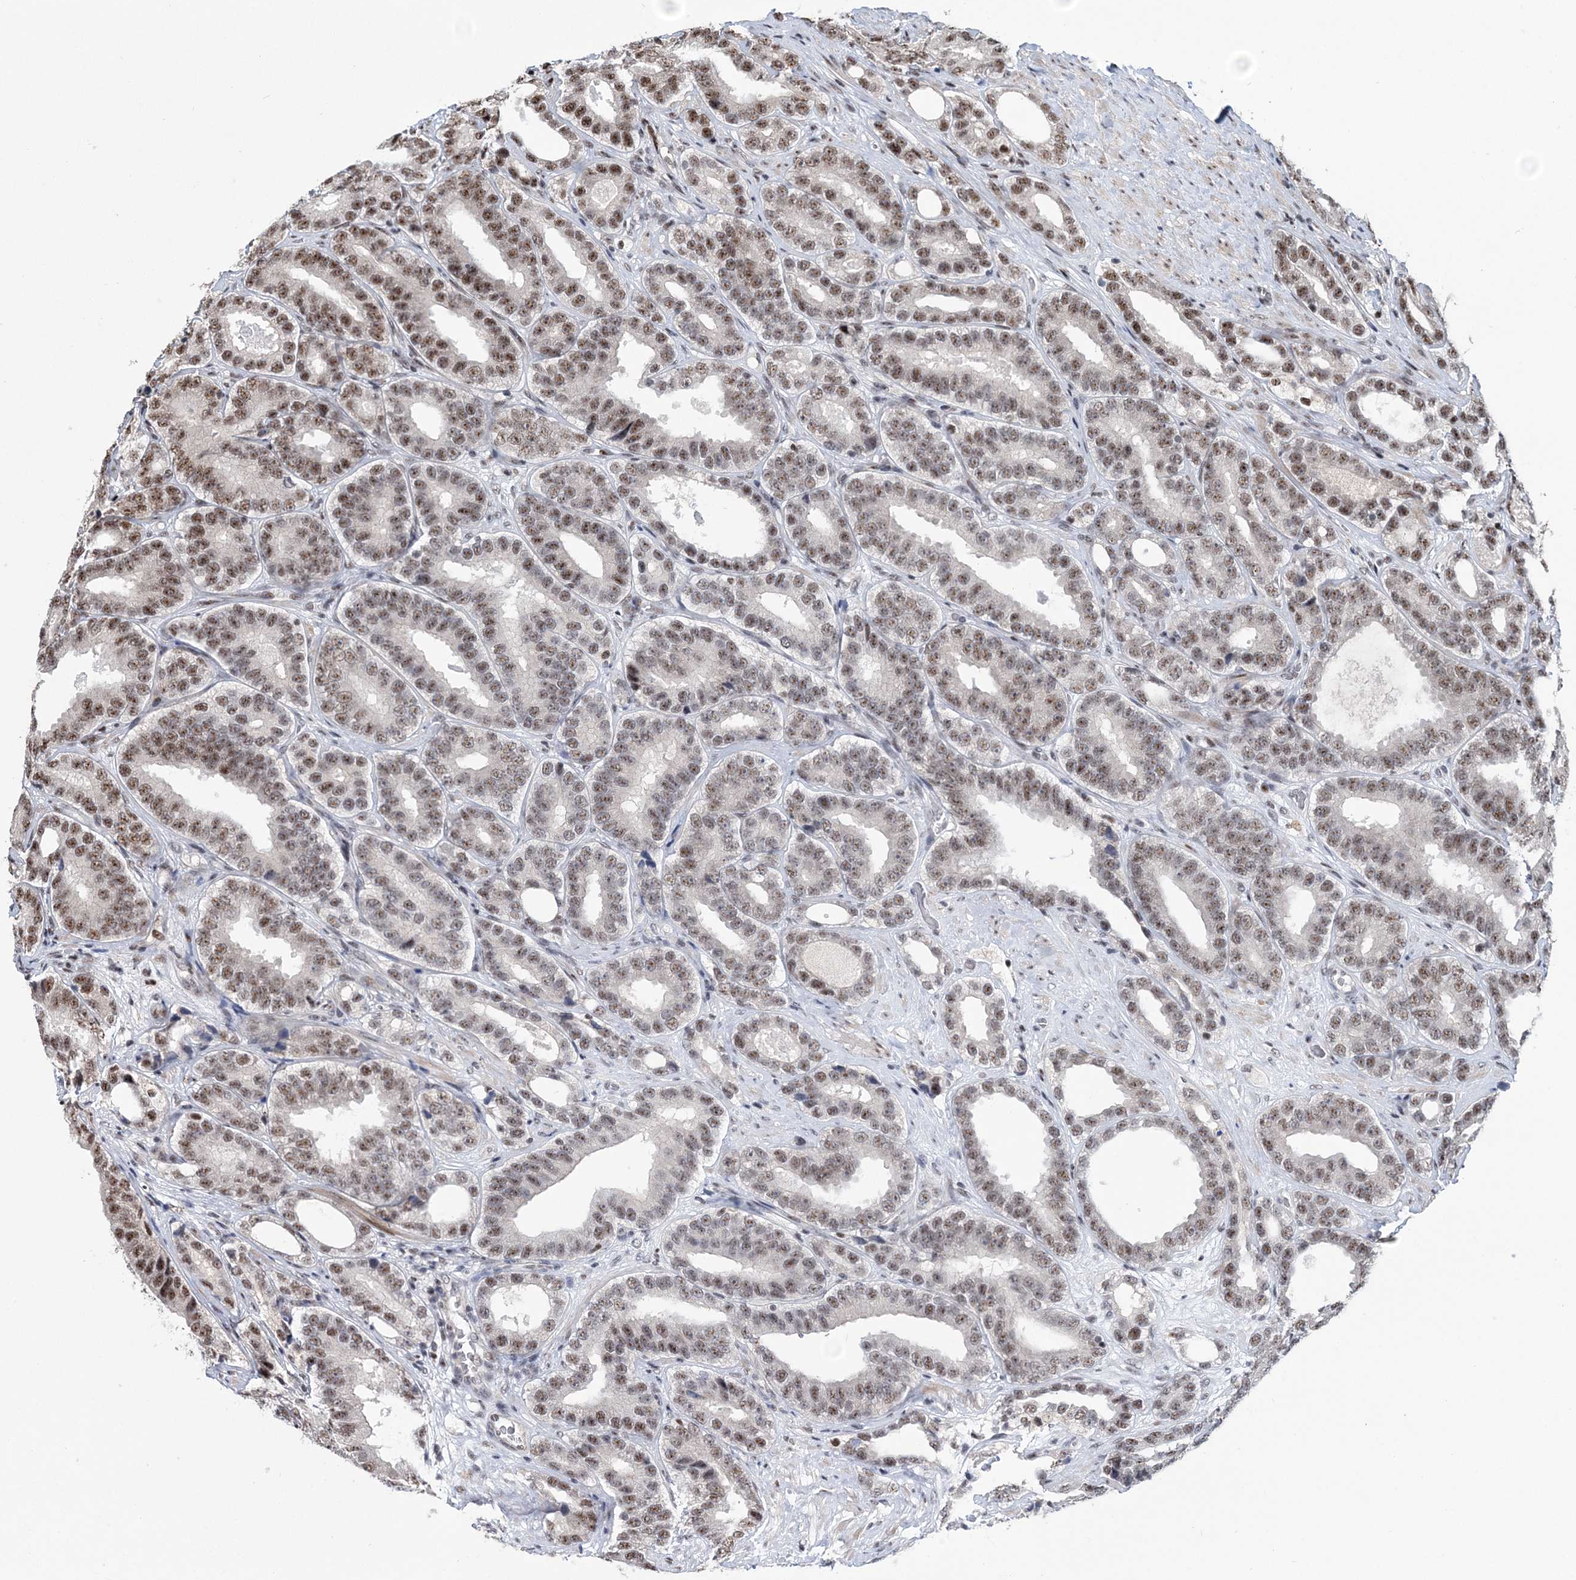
{"staining": {"intensity": "moderate", "quantity": "25%-75%", "location": "nuclear"}, "tissue": "prostate cancer", "cell_type": "Tumor cells", "image_type": "cancer", "snomed": [{"axis": "morphology", "description": "Adenocarcinoma, High grade"}, {"axis": "topography", "description": "Prostate"}], "caption": "Moderate nuclear protein expression is appreciated in approximately 25%-75% of tumor cells in prostate cancer (adenocarcinoma (high-grade)).", "gene": "TATDN2", "patient": {"sex": "male", "age": 56}}